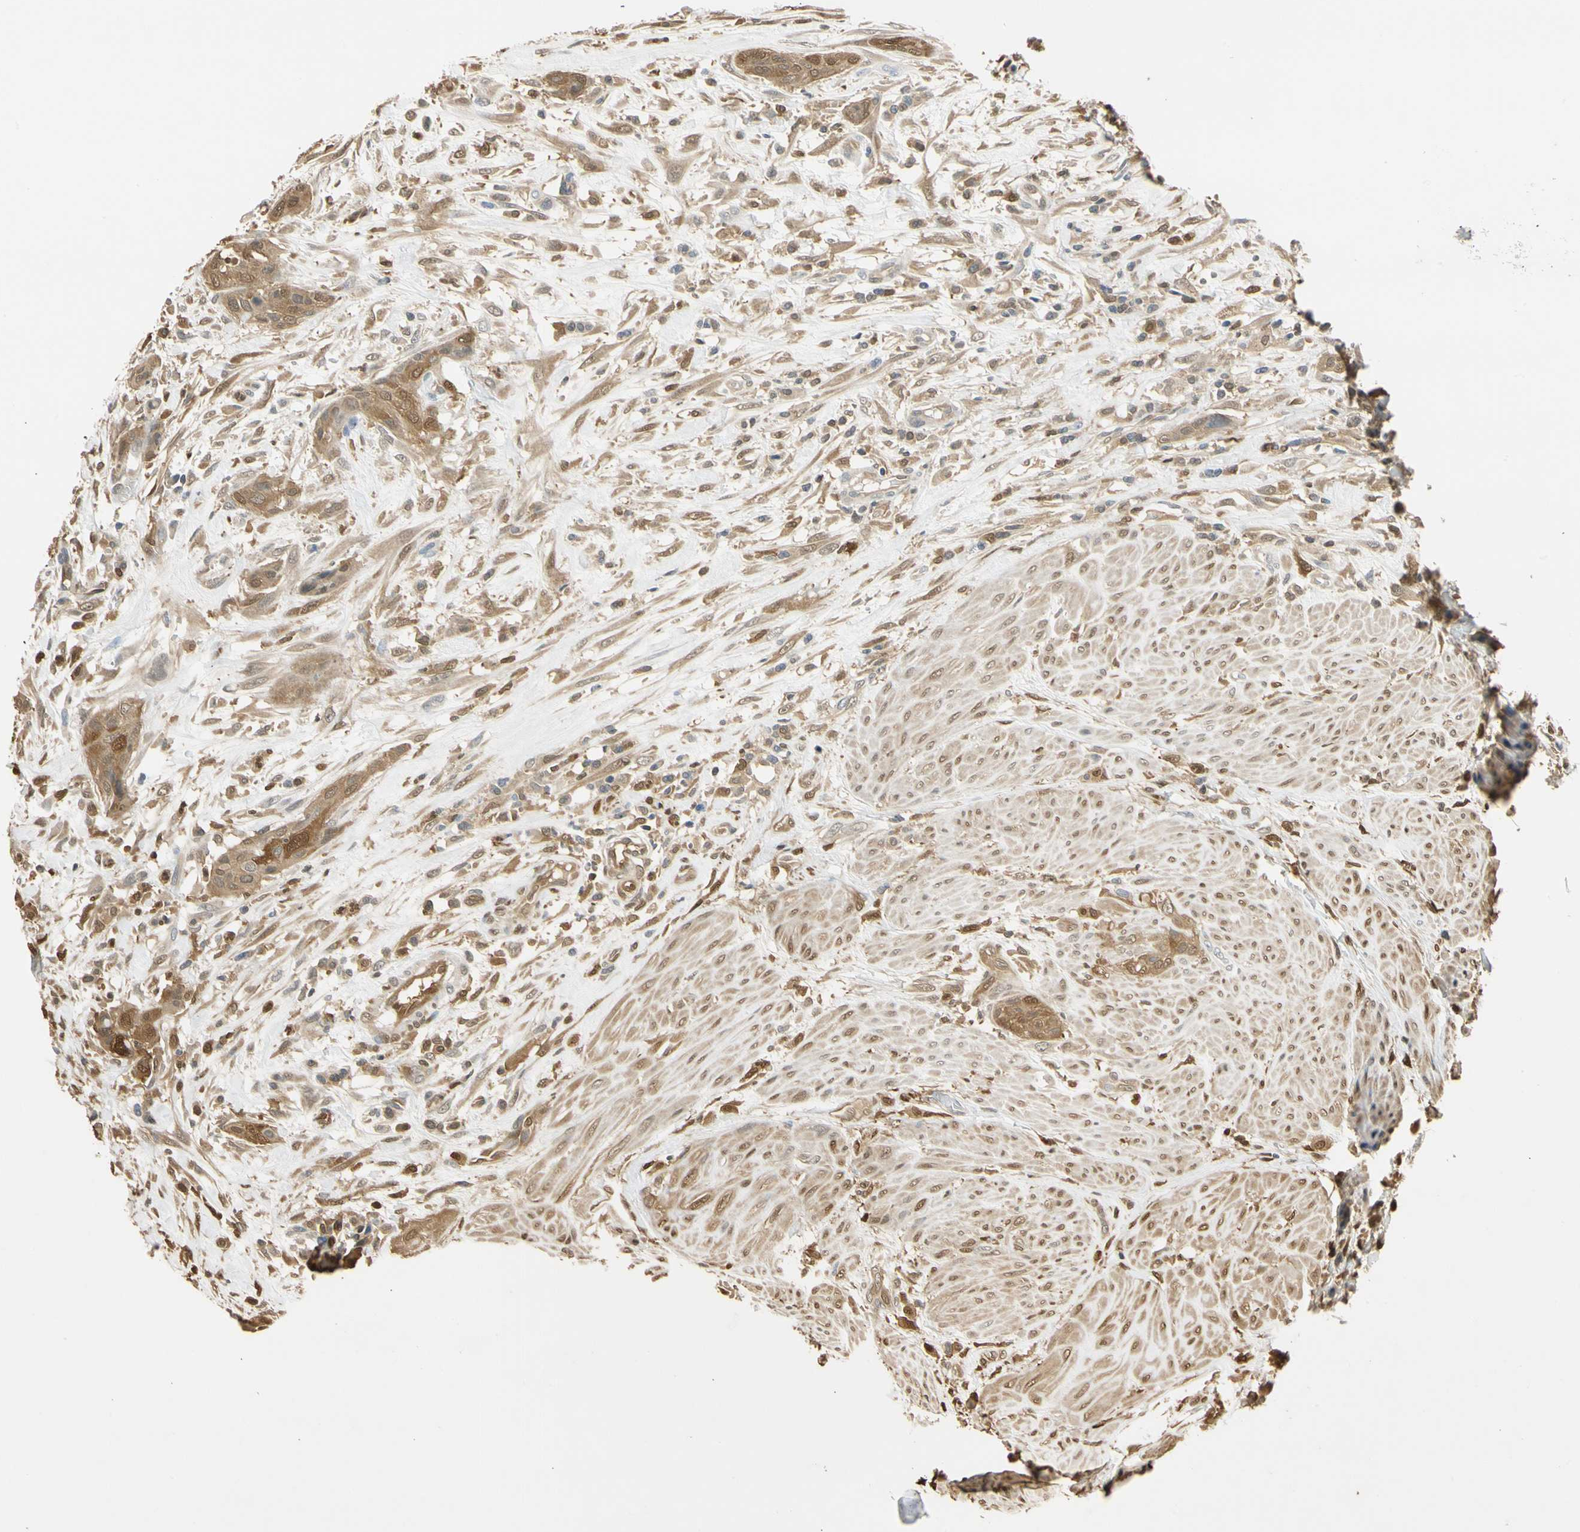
{"staining": {"intensity": "moderate", "quantity": ">75%", "location": "cytoplasmic/membranous,nuclear"}, "tissue": "urothelial cancer", "cell_type": "Tumor cells", "image_type": "cancer", "snomed": [{"axis": "morphology", "description": "Urothelial carcinoma, High grade"}, {"axis": "topography", "description": "Urinary bladder"}], "caption": "Urothelial cancer tissue demonstrates moderate cytoplasmic/membranous and nuclear expression in about >75% of tumor cells, visualized by immunohistochemistry. The protein of interest is stained brown, and the nuclei are stained in blue (DAB (3,3'-diaminobenzidine) IHC with brightfield microscopy, high magnification).", "gene": "S100A6", "patient": {"sex": "male", "age": 35}}